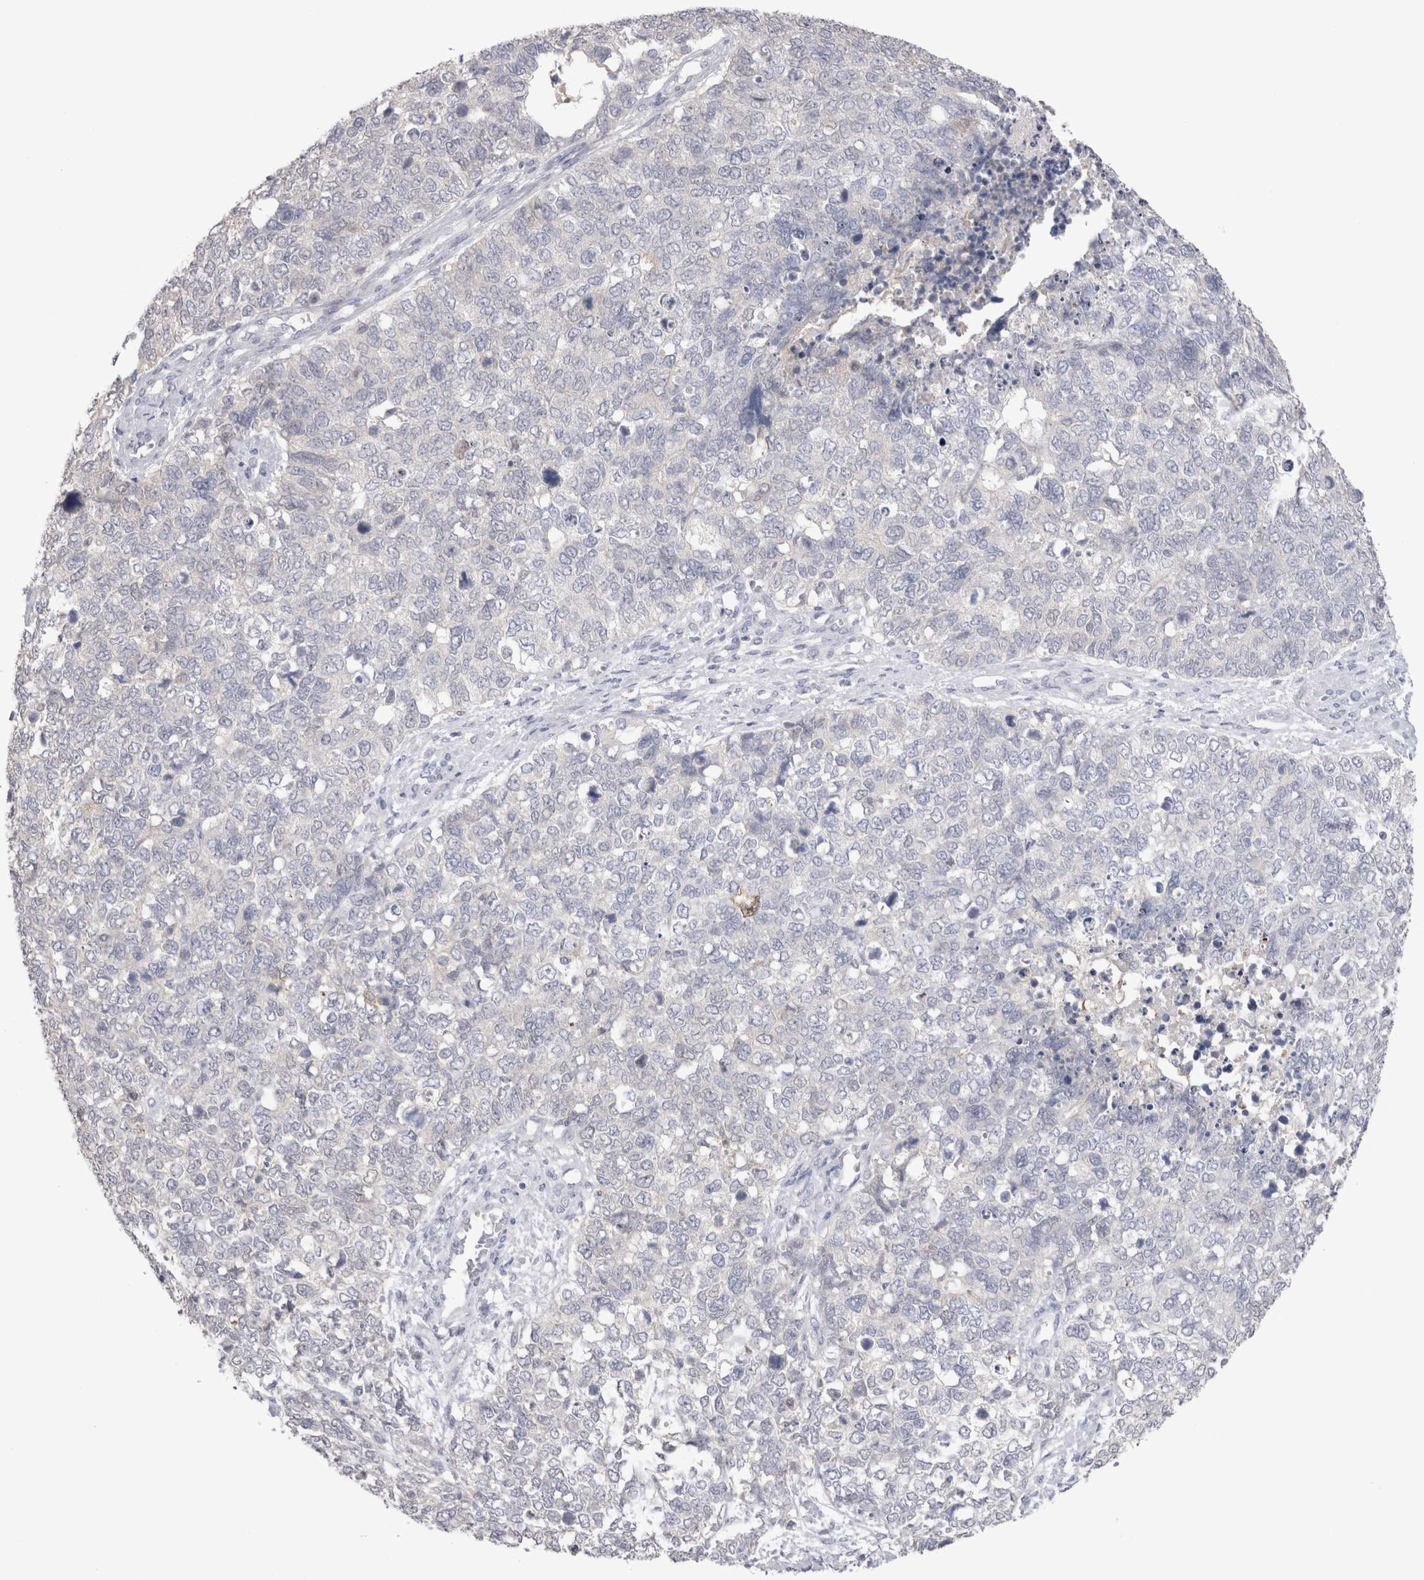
{"staining": {"intensity": "negative", "quantity": "none", "location": "none"}, "tissue": "cervical cancer", "cell_type": "Tumor cells", "image_type": "cancer", "snomed": [{"axis": "morphology", "description": "Squamous cell carcinoma, NOS"}, {"axis": "topography", "description": "Cervix"}], "caption": "Cervical cancer (squamous cell carcinoma) was stained to show a protein in brown. There is no significant positivity in tumor cells.", "gene": "SUCNR1", "patient": {"sex": "female", "age": 63}}